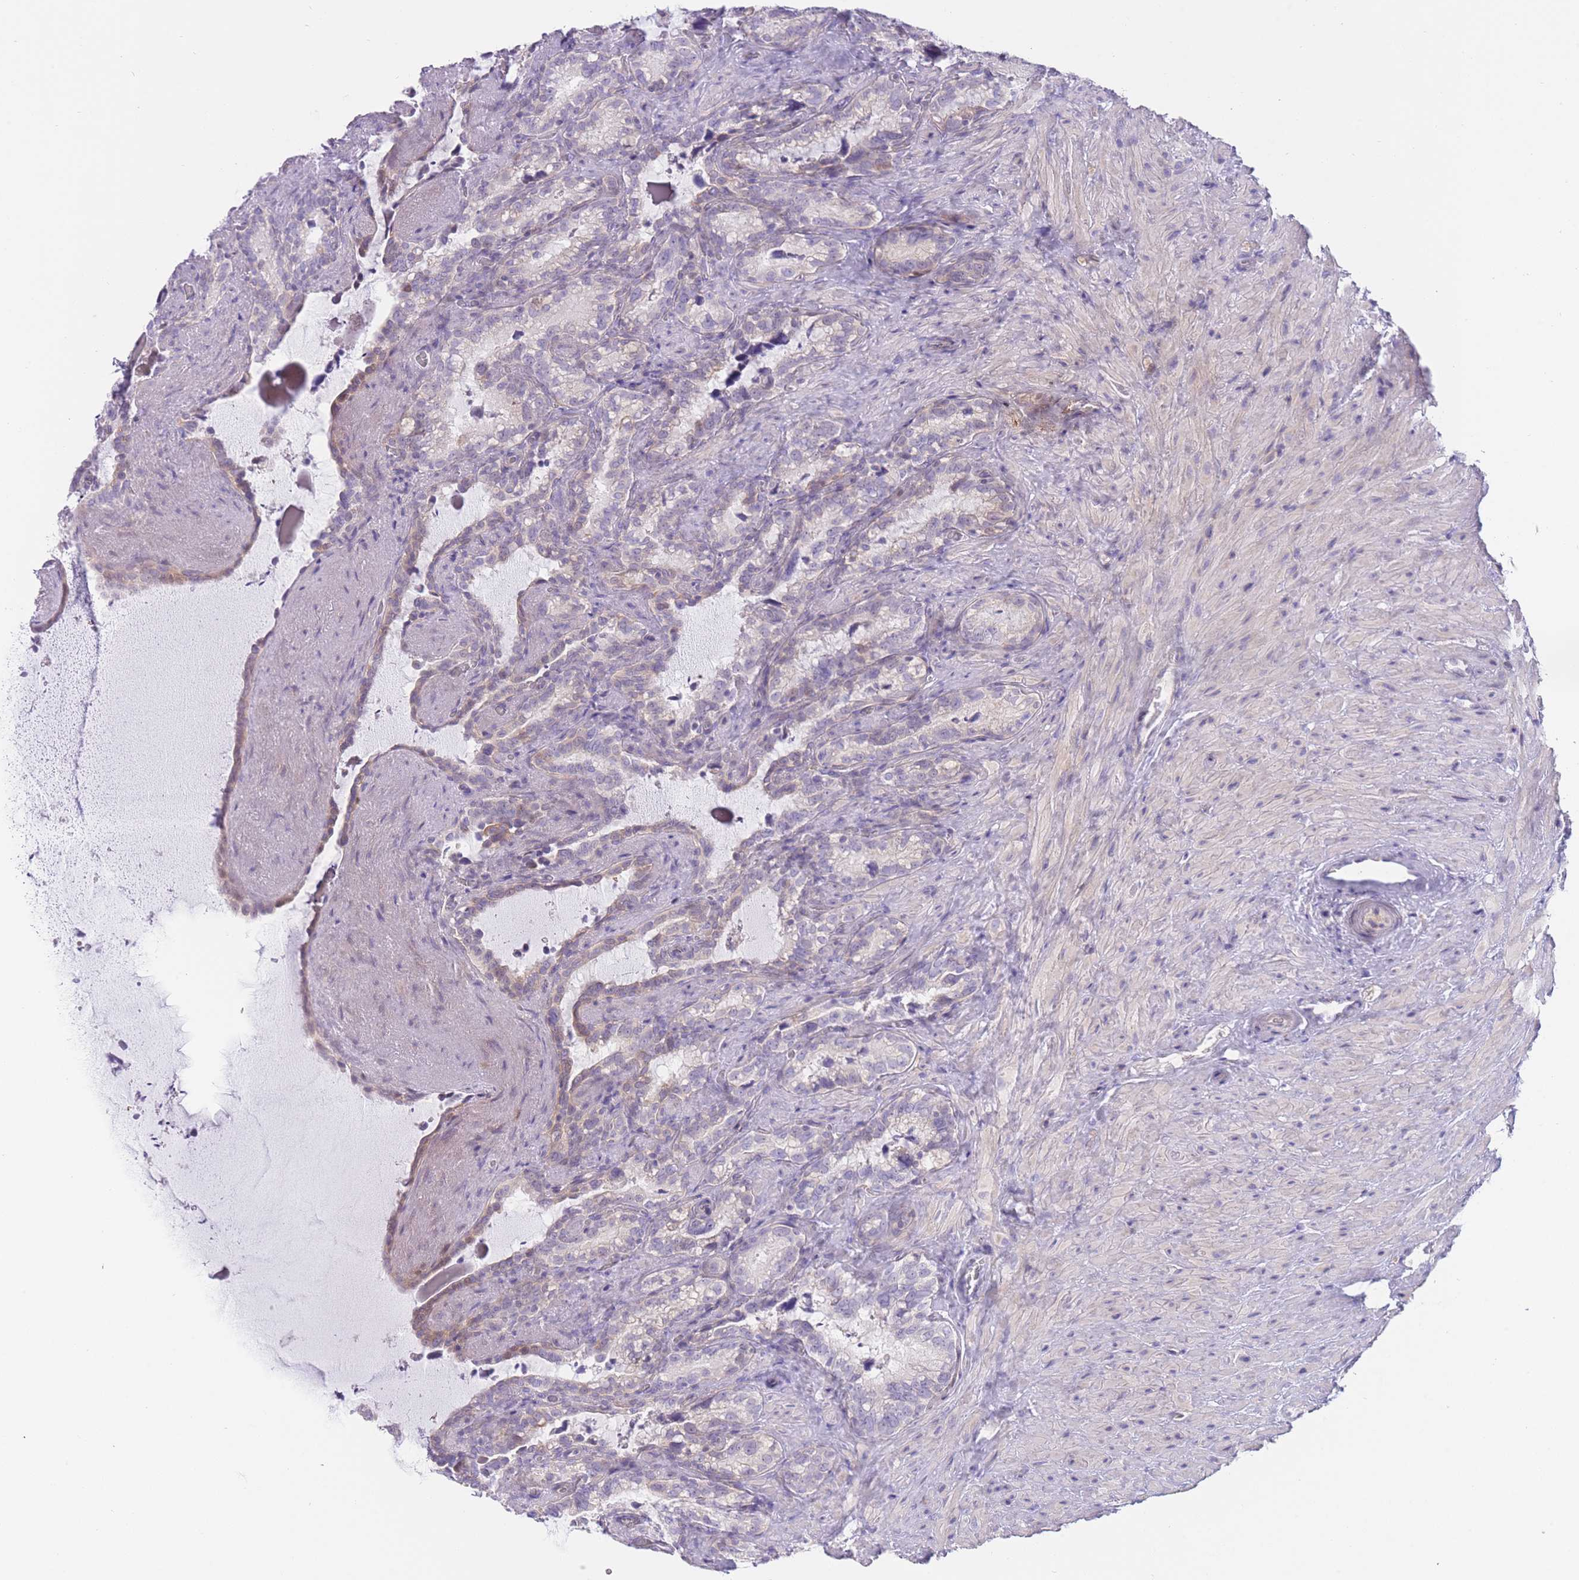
{"staining": {"intensity": "negative", "quantity": "none", "location": "none"}, "tissue": "seminal vesicle", "cell_type": "Glandular cells", "image_type": "normal", "snomed": [{"axis": "morphology", "description": "Normal tissue, NOS"}, {"axis": "topography", "description": "Prostate"}, {"axis": "topography", "description": "Seminal veicle"}], "caption": "Protein analysis of benign seminal vesicle exhibits no significant positivity in glandular cells.", "gene": "IMPG1", "patient": {"sex": "male", "age": 58}}